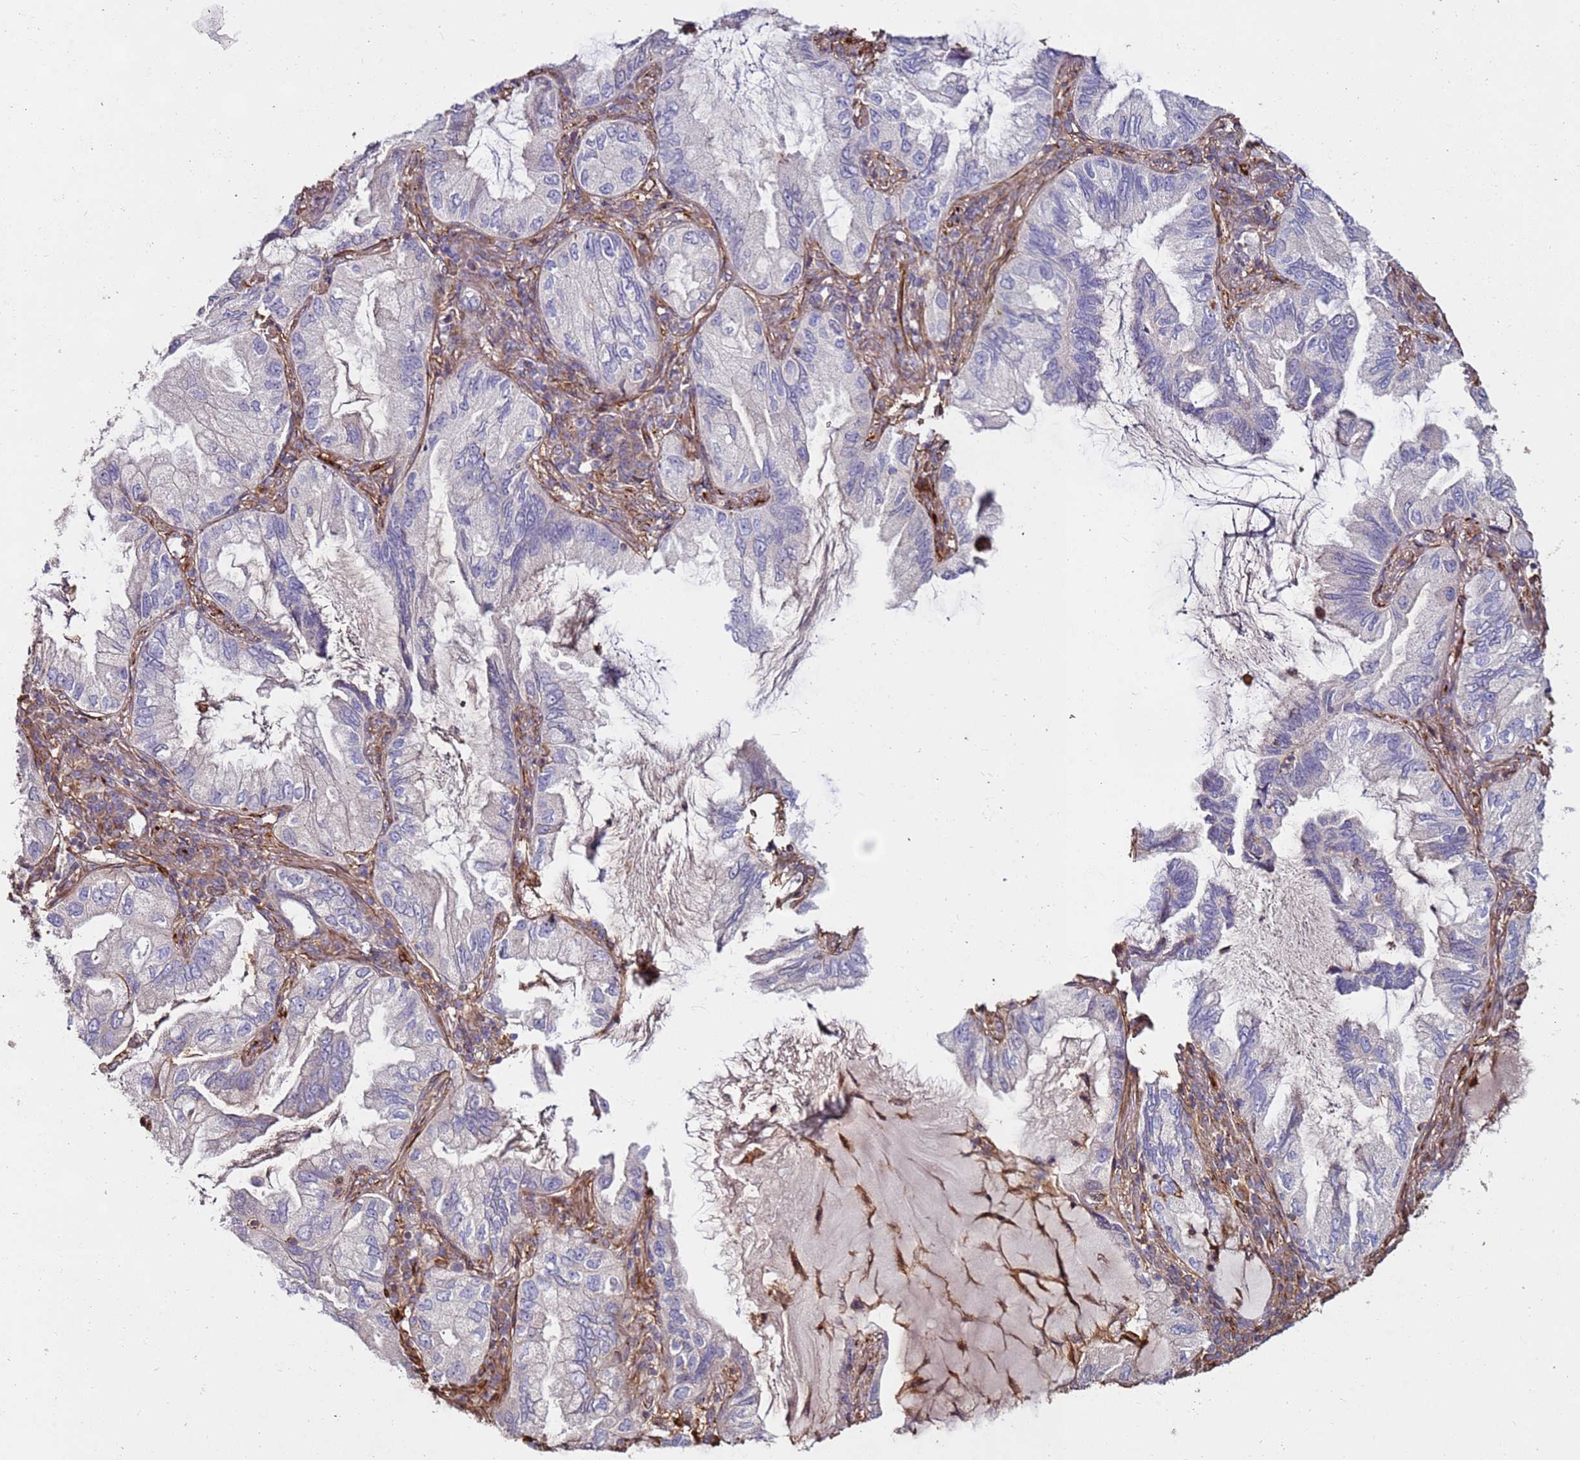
{"staining": {"intensity": "negative", "quantity": "none", "location": "none"}, "tissue": "lung cancer", "cell_type": "Tumor cells", "image_type": "cancer", "snomed": [{"axis": "morphology", "description": "Adenocarcinoma, NOS"}, {"axis": "topography", "description": "Lung"}], "caption": "This is a image of IHC staining of lung cancer, which shows no positivity in tumor cells.", "gene": "MRGPRE", "patient": {"sex": "female", "age": 69}}